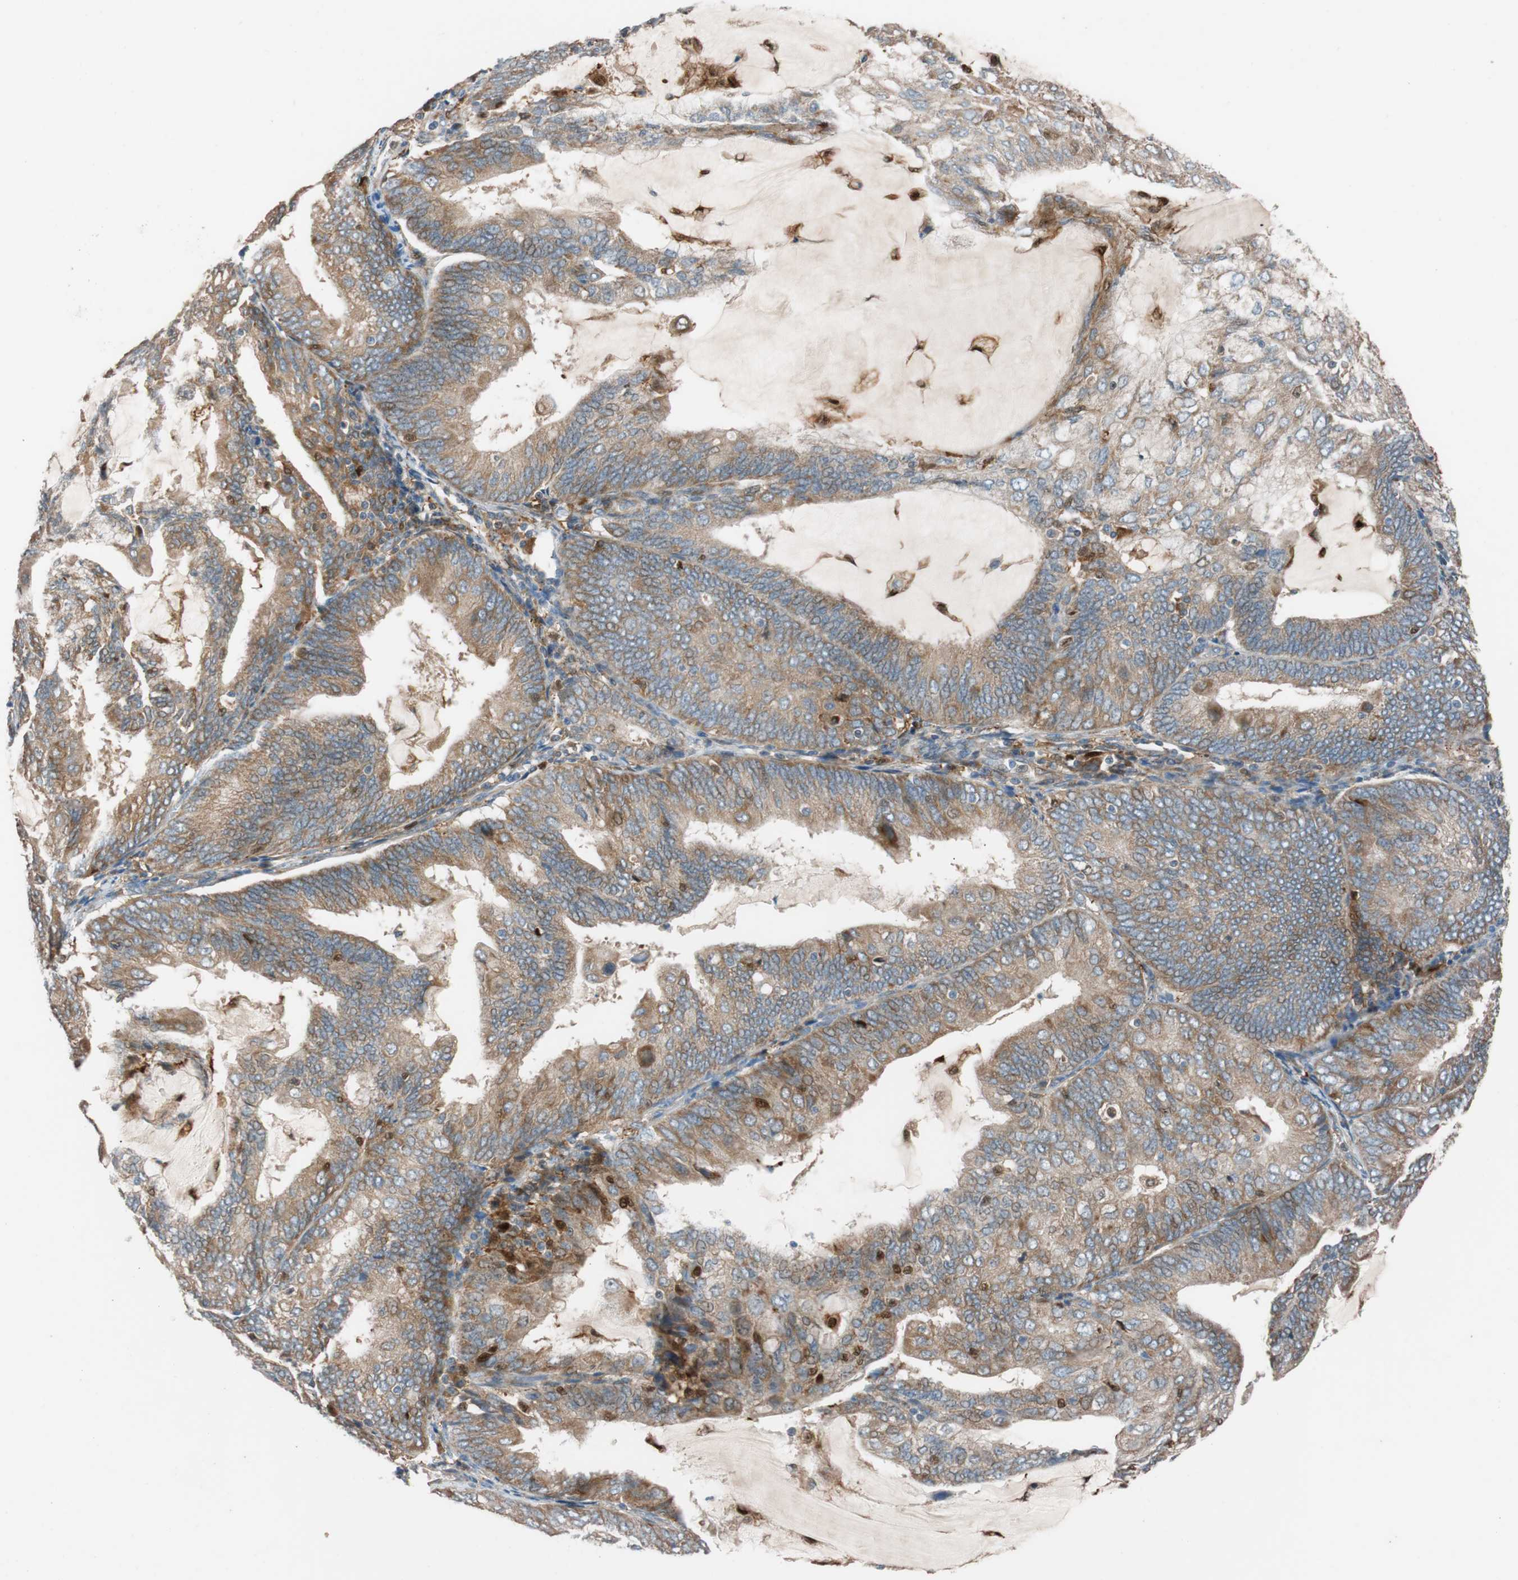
{"staining": {"intensity": "moderate", "quantity": ">75%", "location": "cytoplasmic/membranous"}, "tissue": "endometrial cancer", "cell_type": "Tumor cells", "image_type": "cancer", "snomed": [{"axis": "morphology", "description": "Adenocarcinoma, NOS"}, {"axis": "topography", "description": "Endometrium"}], "caption": "Human adenocarcinoma (endometrial) stained with a protein marker demonstrates moderate staining in tumor cells.", "gene": "FAAH", "patient": {"sex": "female", "age": 81}}